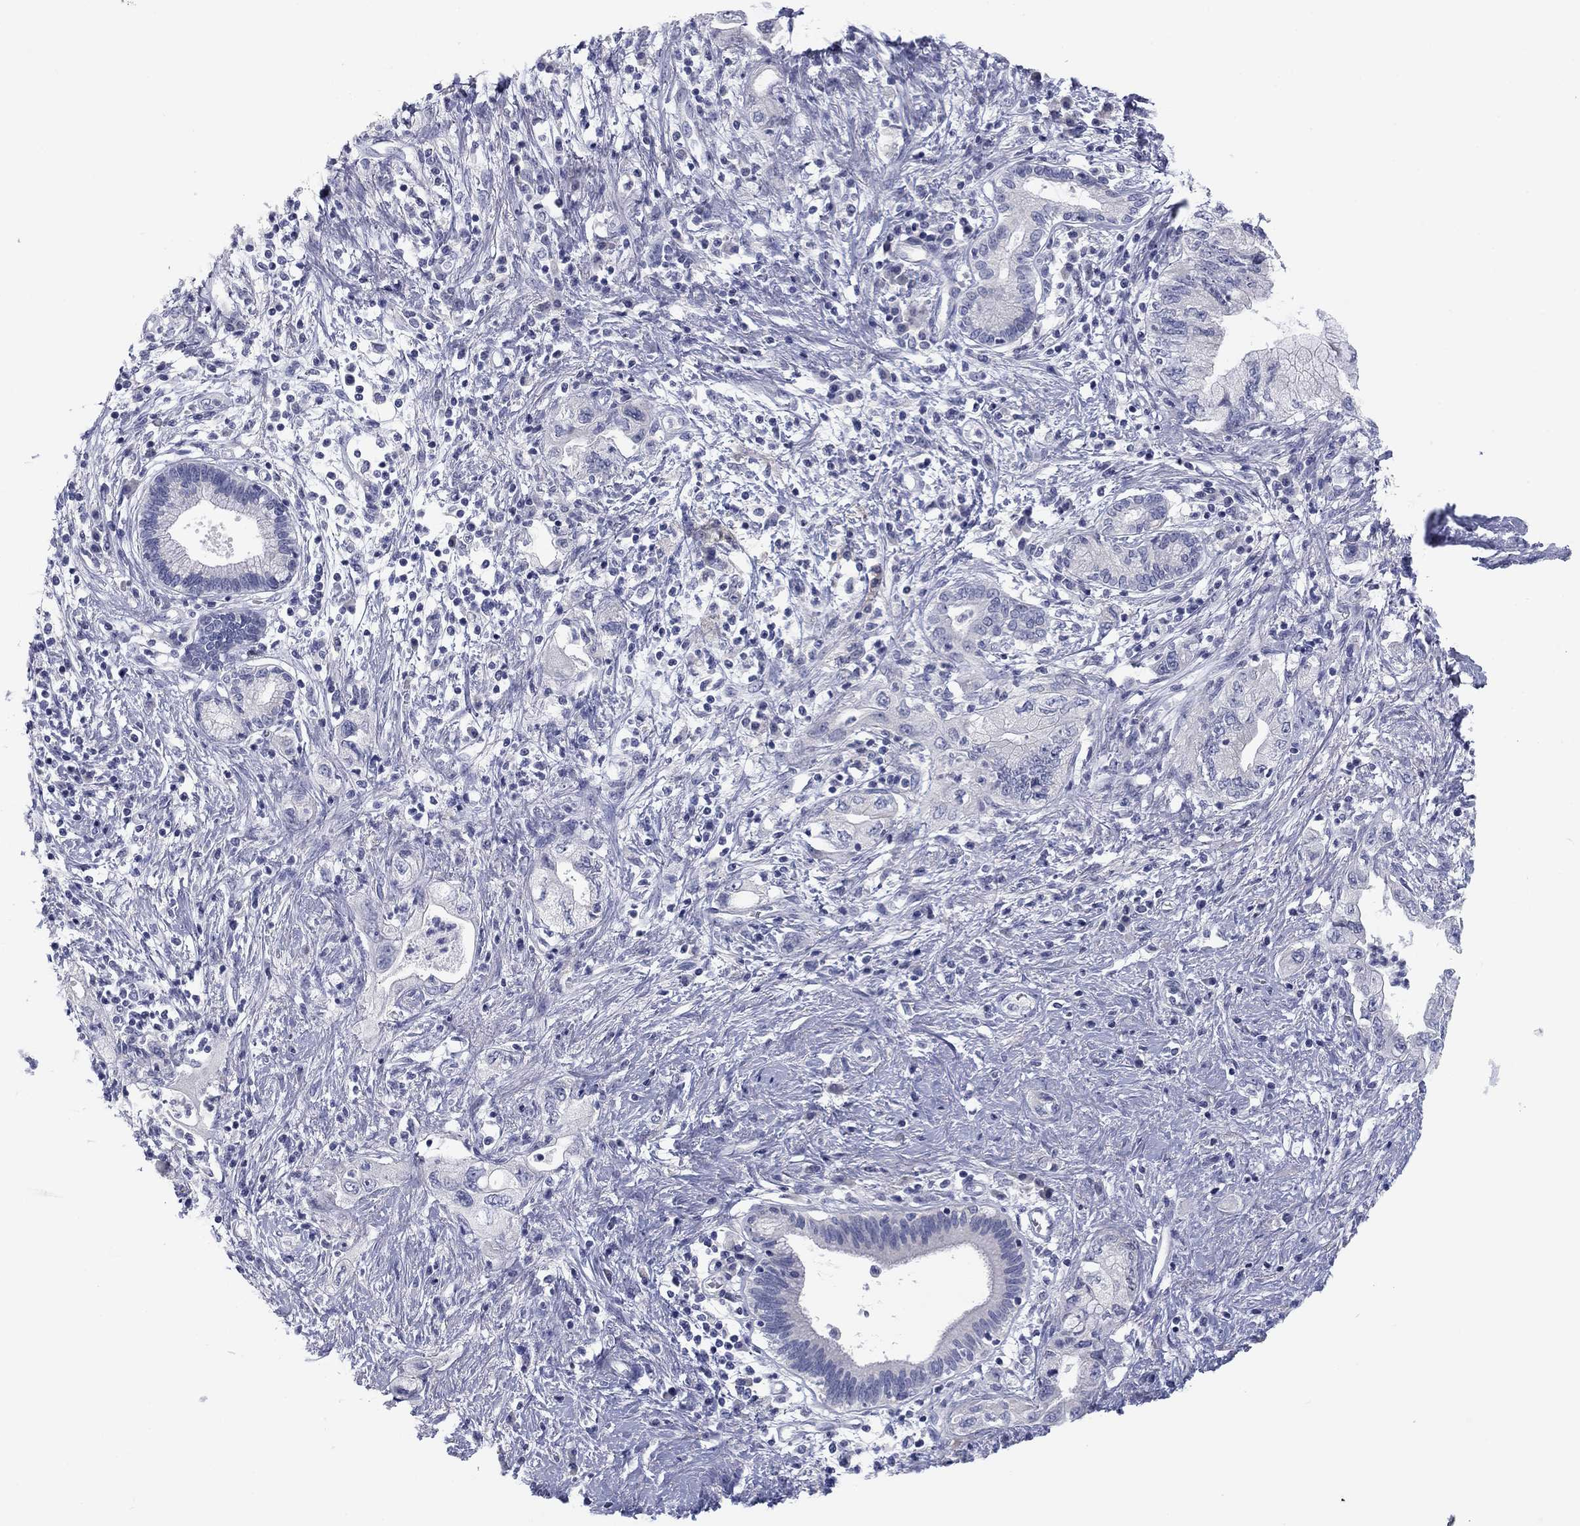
{"staining": {"intensity": "negative", "quantity": "none", "location": "none"}, "tissue": "pancreatic cancer", "cell_type": "Tumor cells", "image_type": "cancer", "snomed": [{"axis": "morphology", "description": "Adenocarcinoma, NOS"}, {"axis": "topography", "description": "Pancreas"}], "caption": "Immunohistochemistry histopathology image of pancreatic adenocarcinoma stained for a protein (brown), which shows no expression in tumor cells.", "gene": "CALB1", "patient": {"sex": "female", "age": 73}}